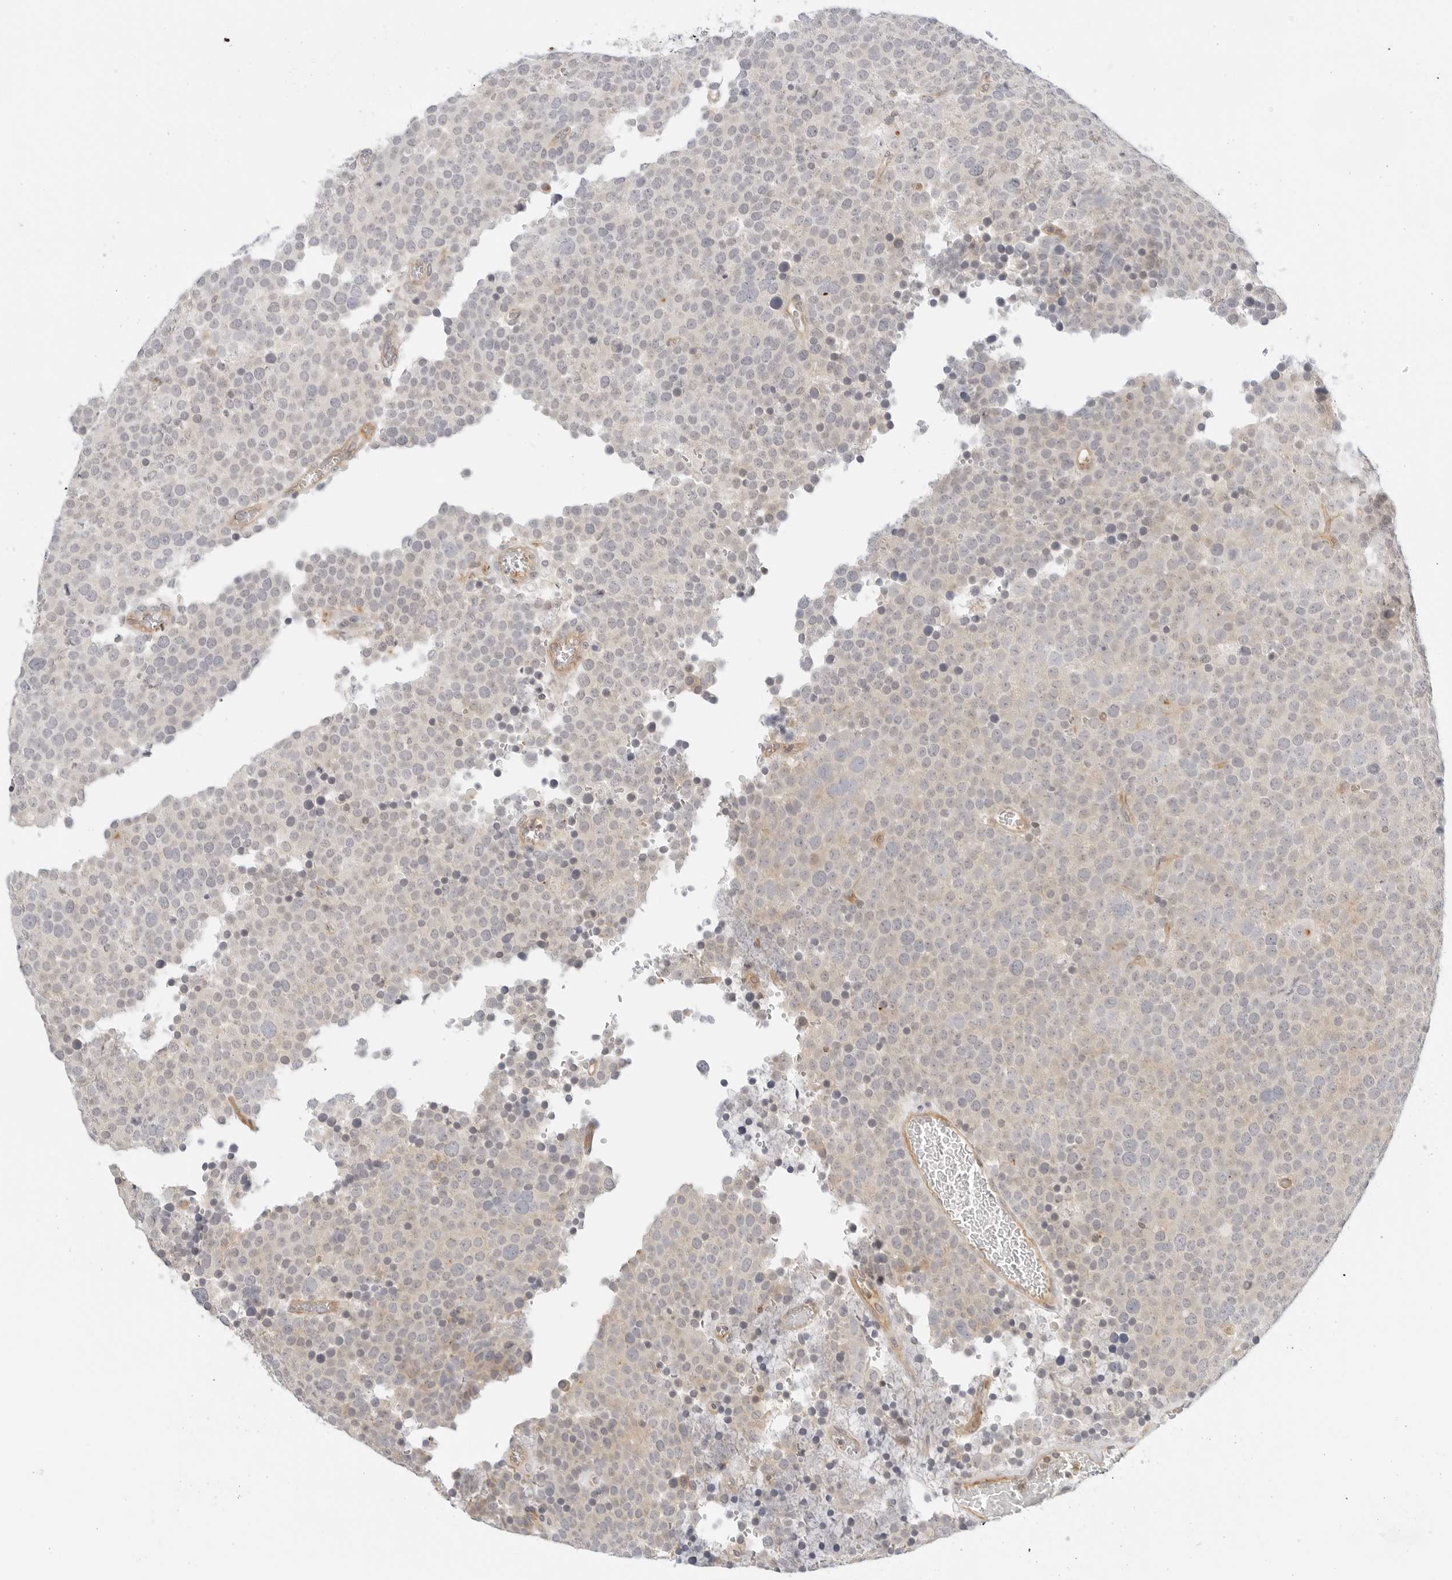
{"staining": {"intensity": "negative", "quantity": "none", "location": "none"}, "tissue": "testis cancer", "cell_type": "Tumor cells", "image_type": "cancer", "snomed": [{"axis": "morphology", "description": "Seminoma, NOS"}, {"axis": "topography", "description": "Testis"}], "caption": "Image shows no protein staining in tumor cells of seminoma (testis) tissue. (DAB IHC visualized using brightfield microscopy, high magnification).", "gene": "OSCP1", "patient": {"sex": "male", "age": 71}}